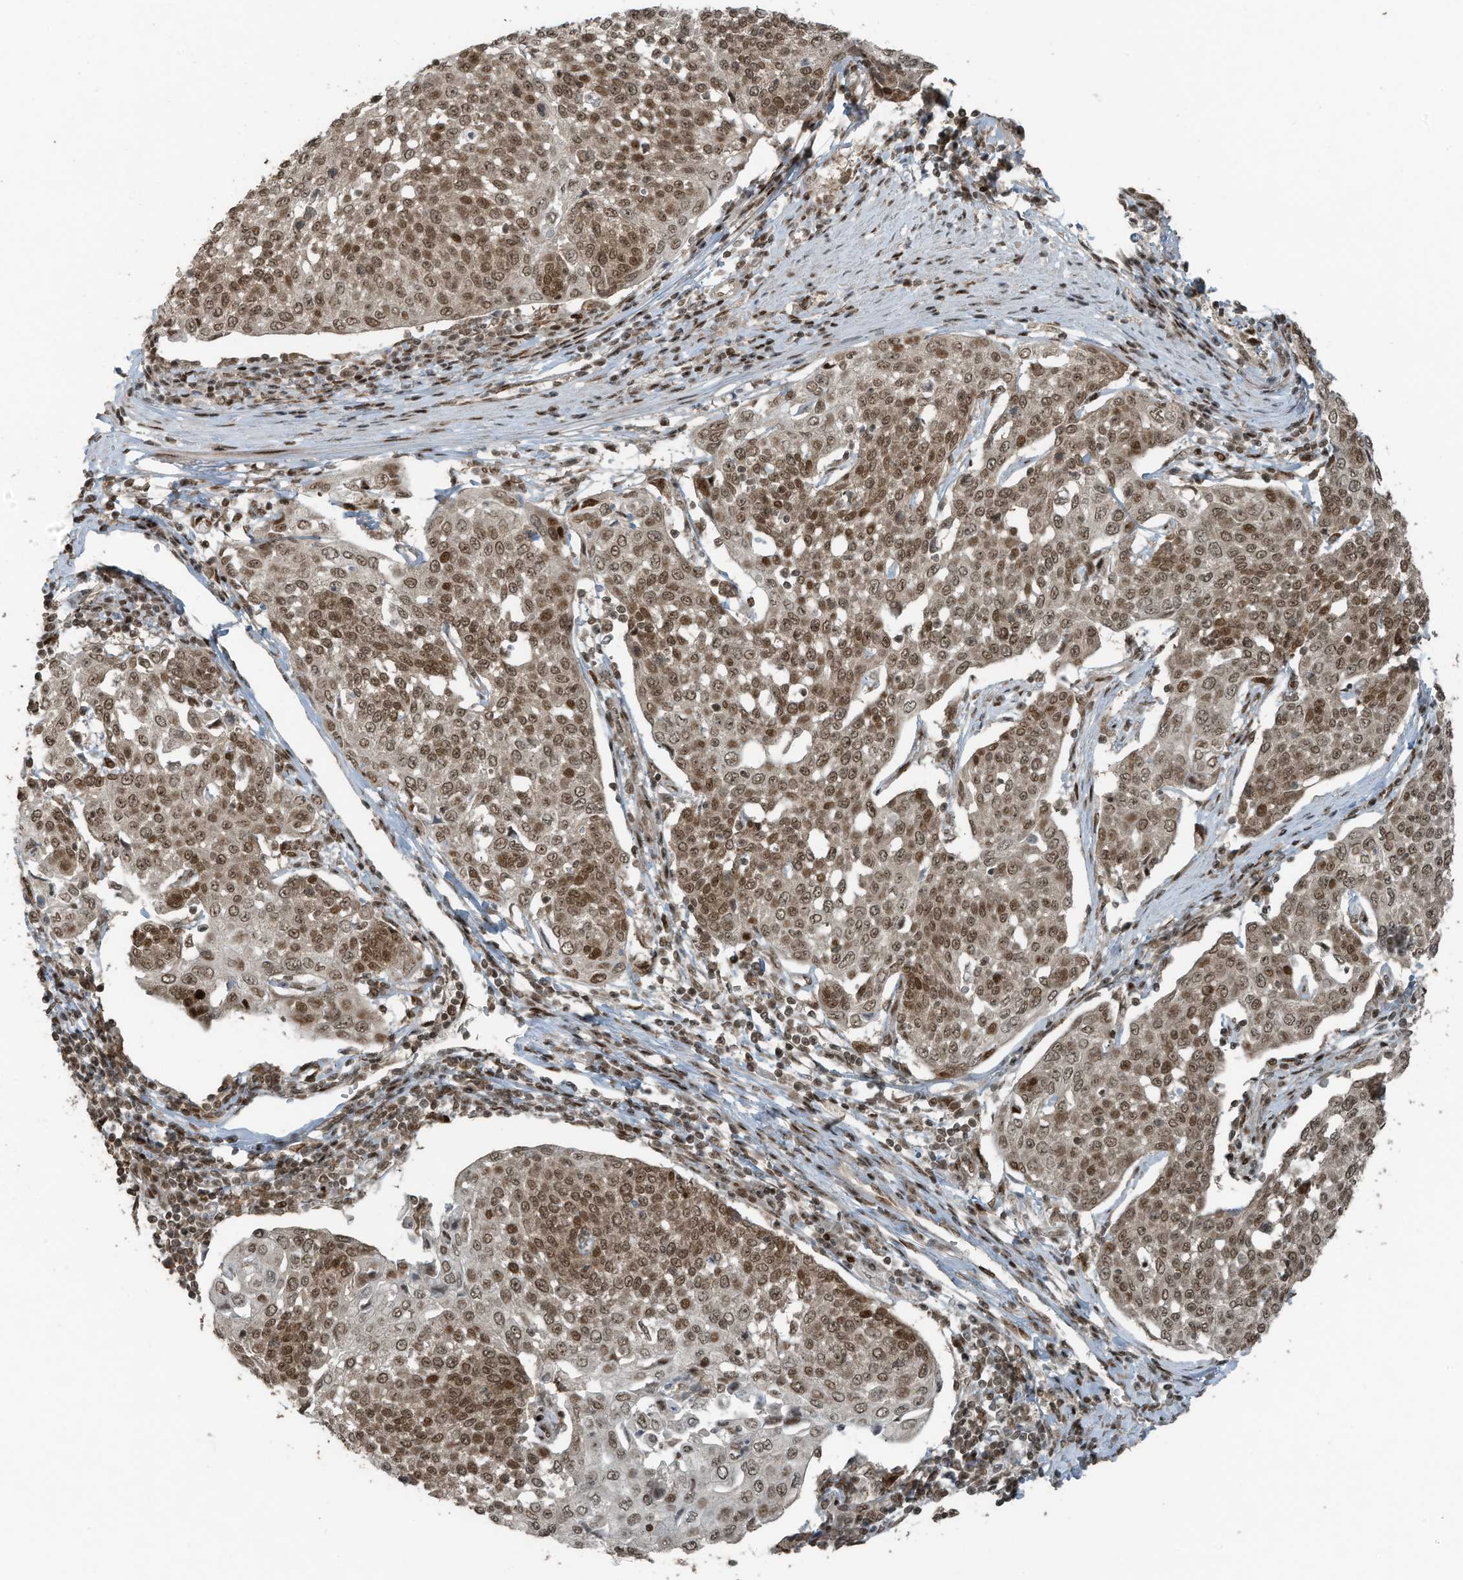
{"staining": {"intensity": "strong", "quantity": ">75%", "location": "nuclear"}, "tissue": "cervical cancer", "cell_type": "Tumor cells", "image_type": "cancer", "snomed": [{"axis": "morphology", "description": "Squamous cell carcinoma, NOS"}, {"axis": "topography", "description": "Cervix"}], "caption": "A photomicrograph of human cervical cancer (squamous cell carcinoma) stained for a protein exhibits strong nuclear brown staining in tumor cells.", "gene": "PCNP", "patient": {"sex": "female", "age": 34}}